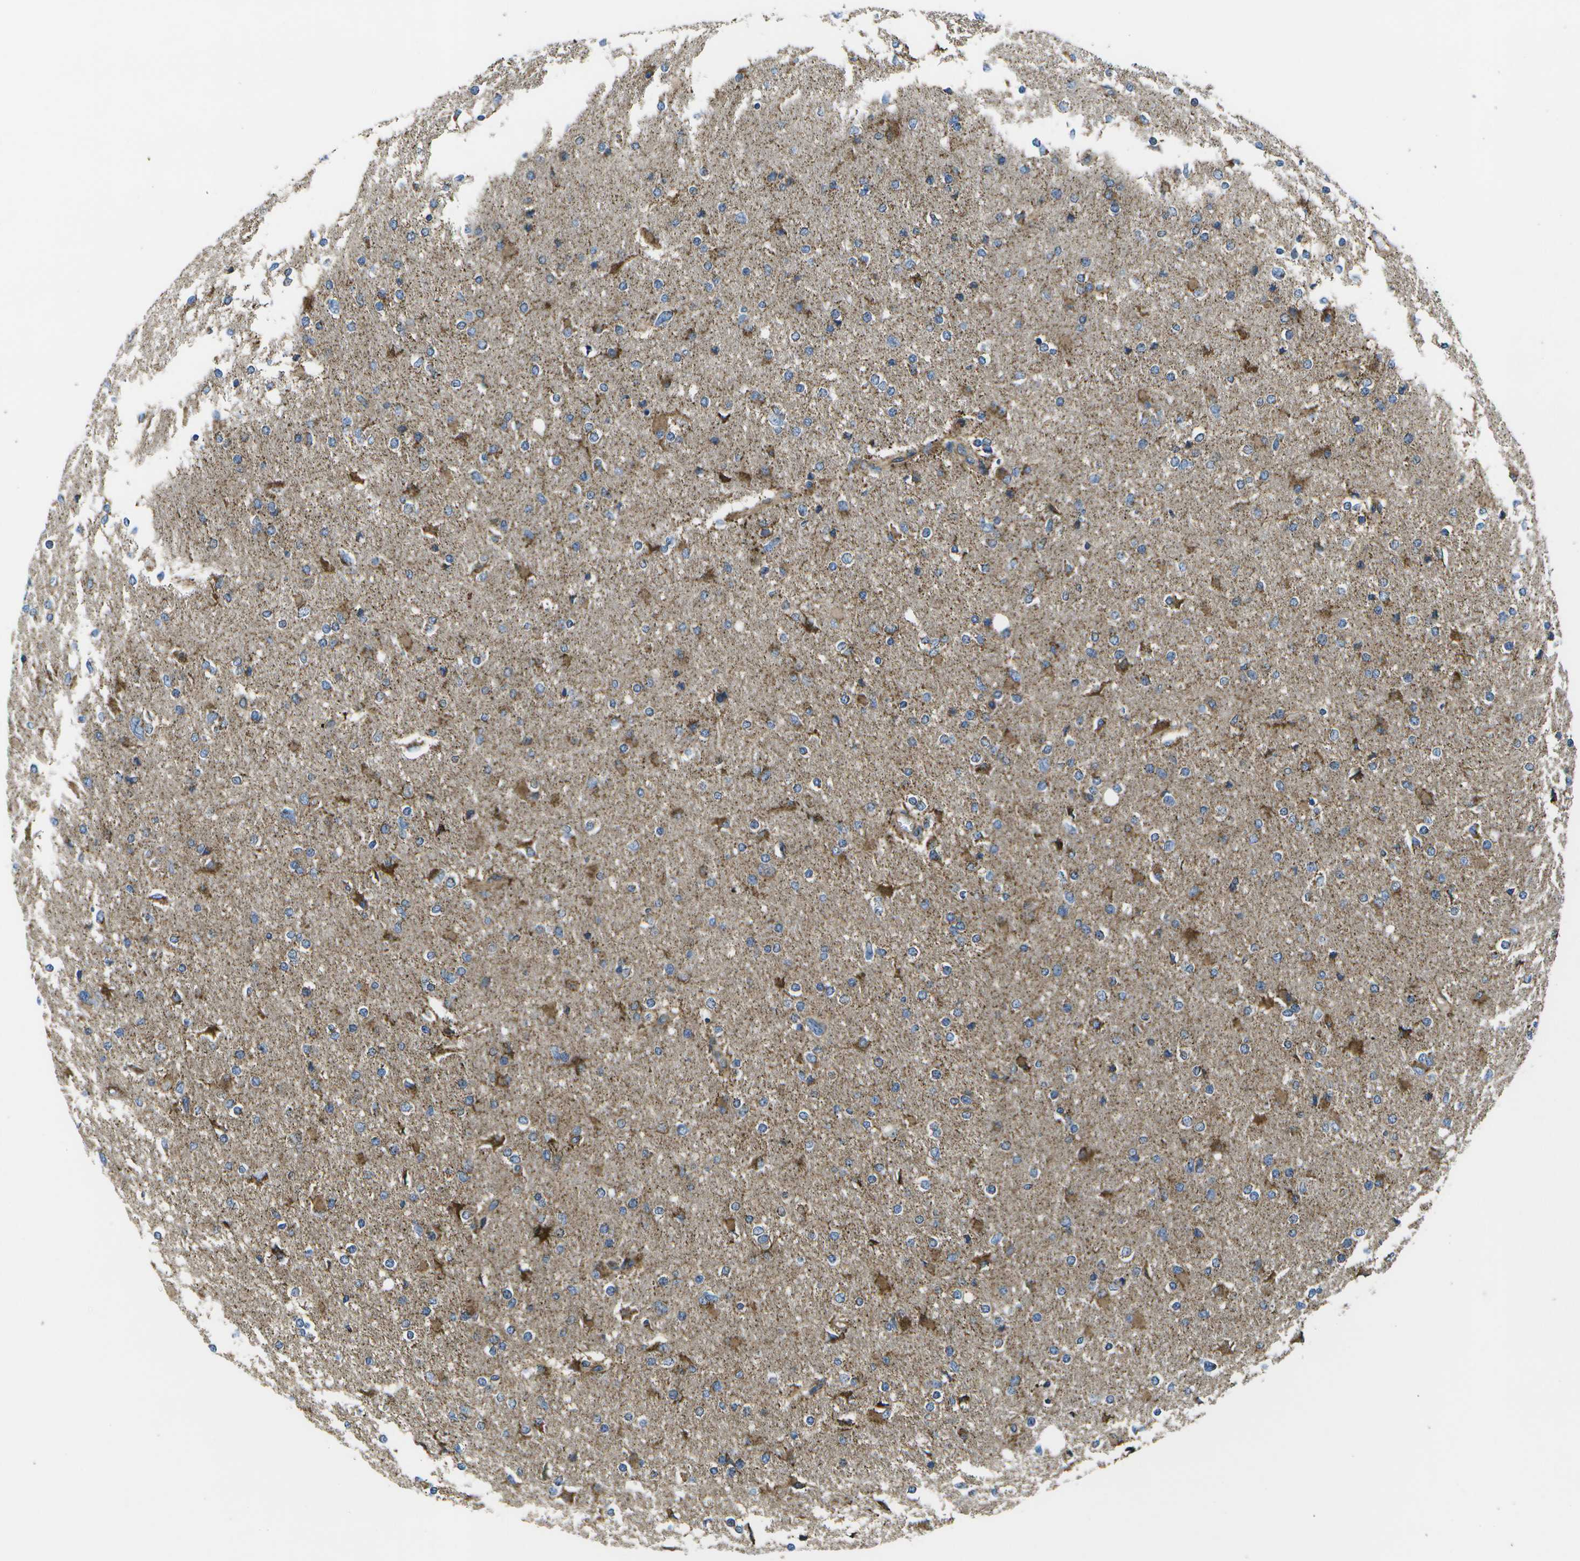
{"staining": {"intensity": "moderate", "quantity": ">75%", "location": "cytoplasmic/membranous"}, "tissue": "glioma", "cell_type": "Tumor cells", "image_type": "cancer", "snomed": [{"axis": "morphology", "description": "Glioma, malignant, High grade"}, {"axis": "topography", "description": "Cerebral cortex"}], "caption": "IHC of human malignant glioma (high-grade) displays medium levels of moderate cytoplasmic/membranous expression in about >75% of tumor cells.", "gene": "MVK", "patient": {"sex": "female", "age": 36}}